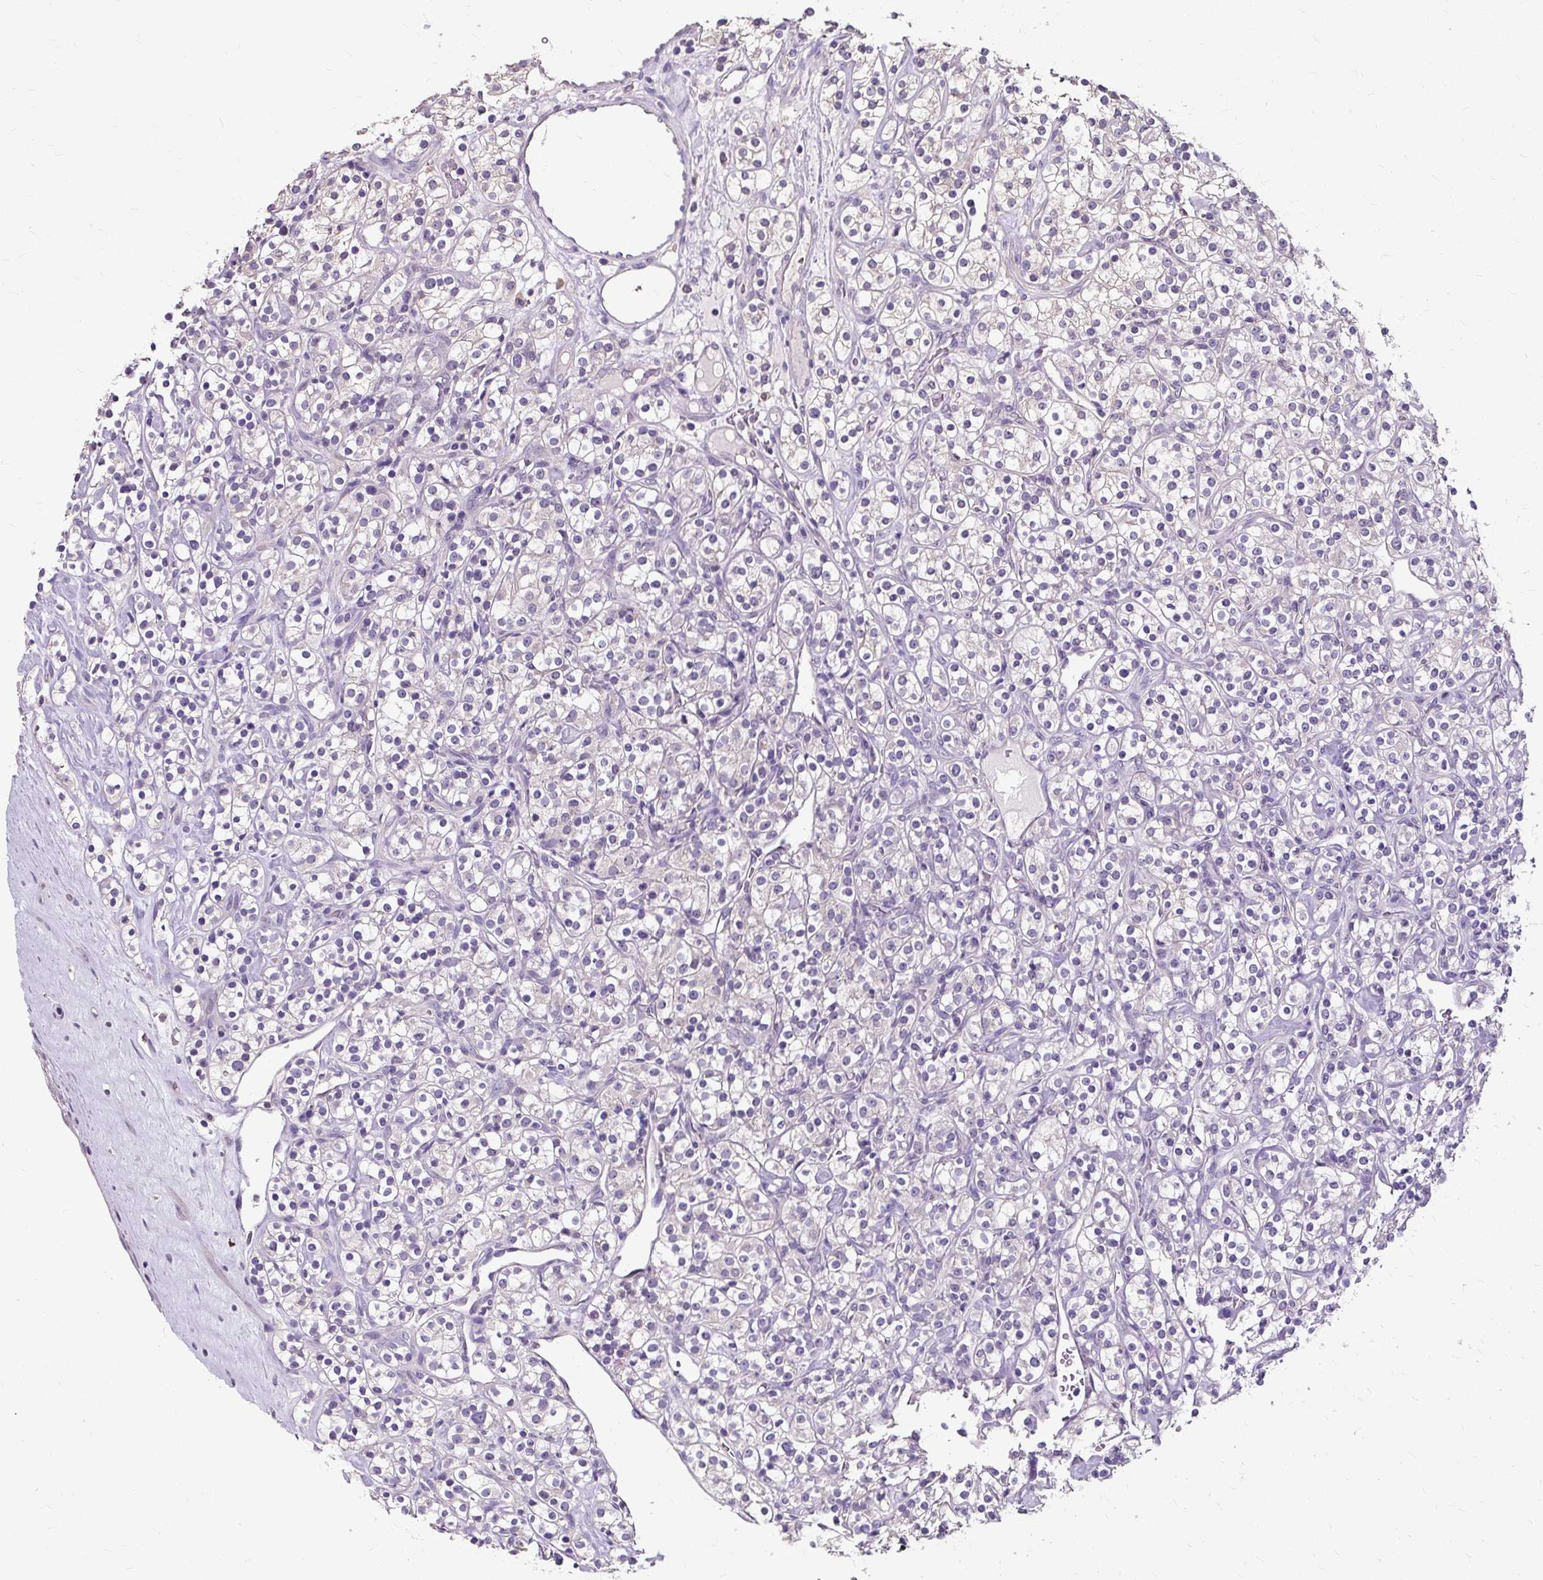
{"staining": {"intensity": "negative", "quantity": "none", "location": "none"}, "tissue": "renal cancer", "cell_type": "Tumor cells", "image_type": "cancer", "snomed": [{"axis": "morphology", "description": "Adenocarcinoma, NOS"}, {"axis": "topography", "description": "Kidney"}], "caption": "DAB (3,3'-diaminobenzidine) immunohistochemical staining of renal cancer exhibits no significant staining in tumor cells. Brightfield microscopy of IHC stained with DAB (brown) and hematoxylin (blue), captured at high magnification.", "gene": "KLHL24", "patient": {"sex": "male", "age": 77}}